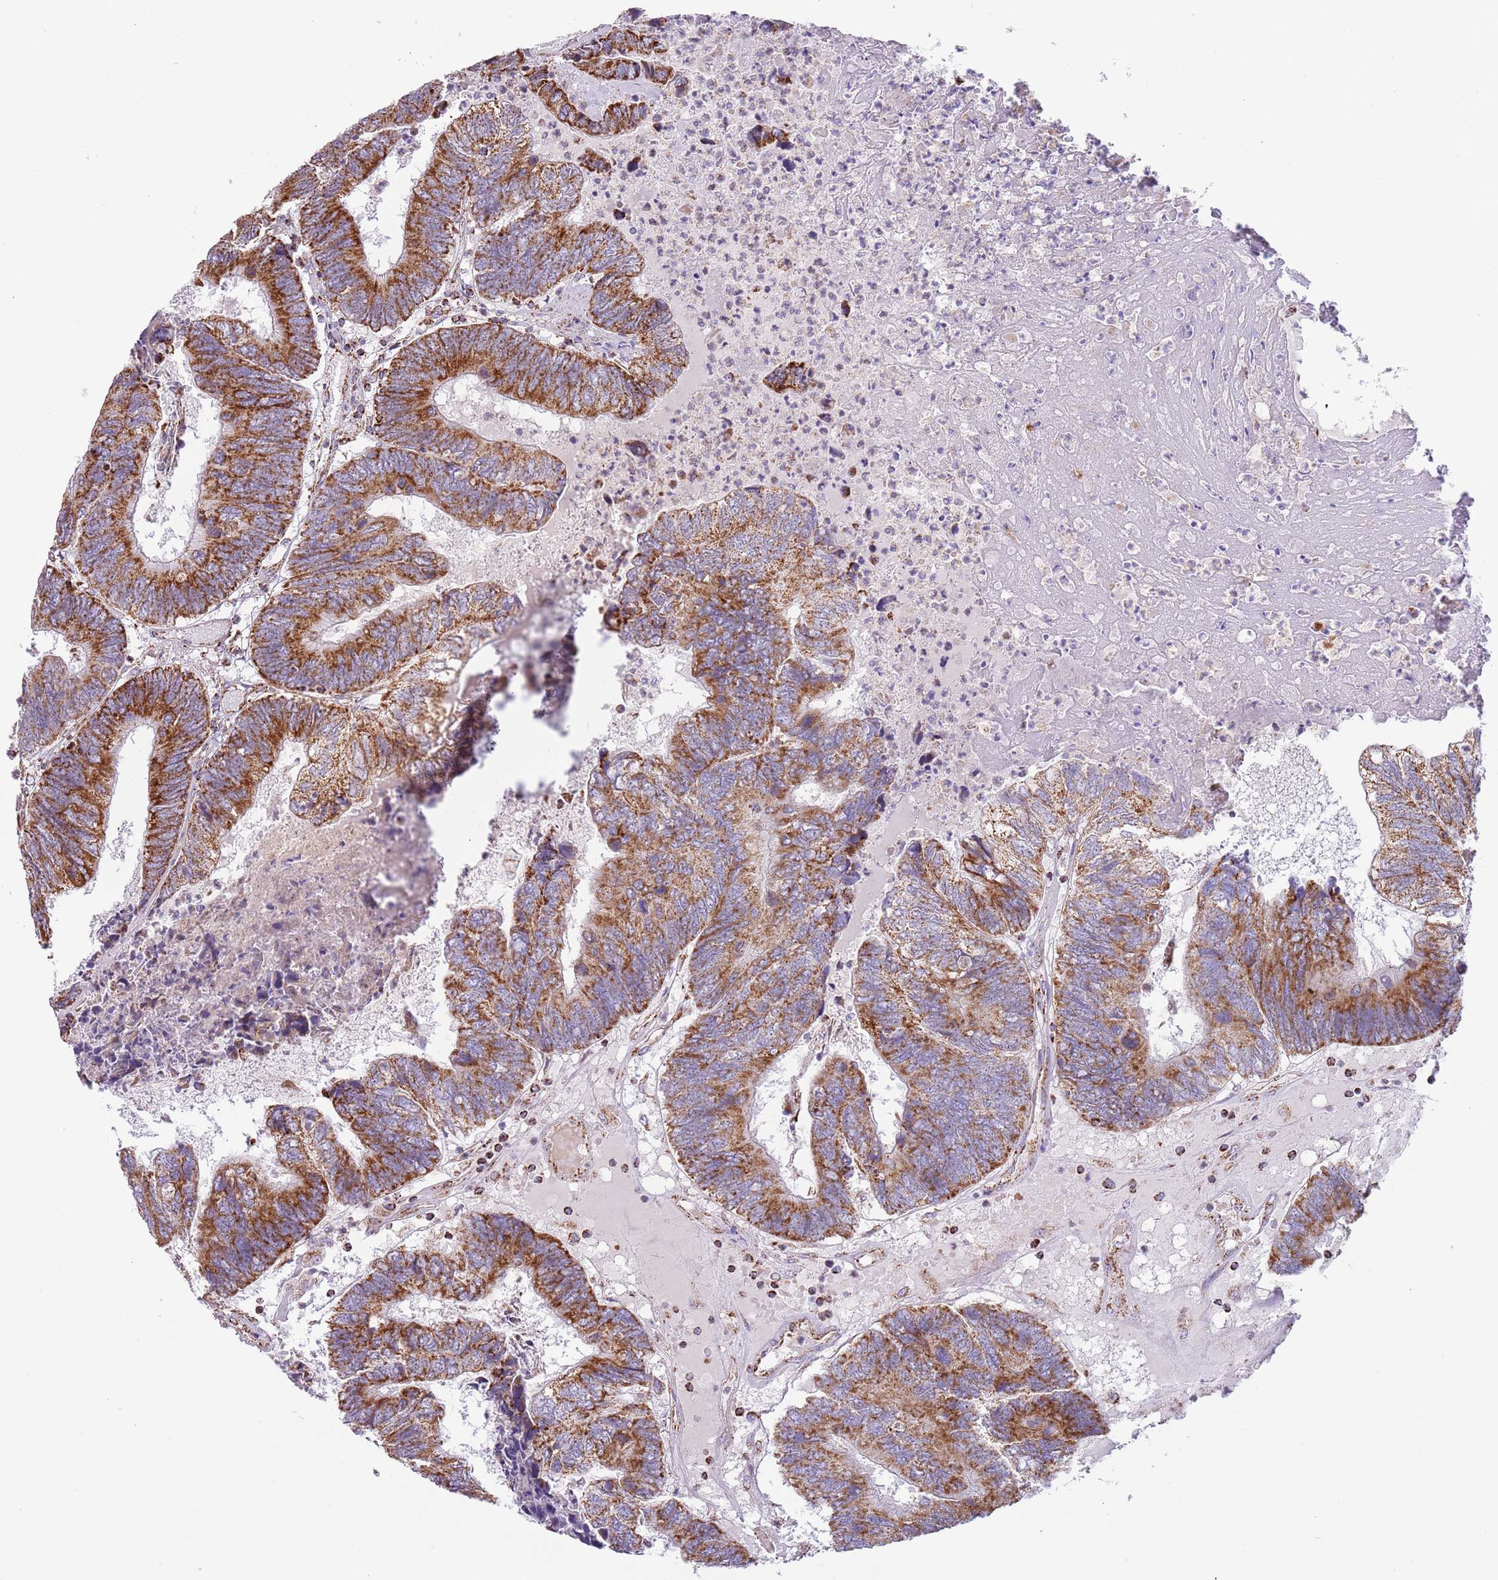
{"staining": {"intensity": "strong", "quantity": ">75%", "location": "cytoplasmic/membranous"}, "tissue": "colorectal cancer", "cell_type": "Tumor cells", "image_type": "cancer", "snomed": [{"axis": "morphology", "description": "Adenocarcinoma, NOS"}, {"axis": "topography", "description": "Colon"}], "caption": "Approximately >75% of tumor cells in human colorectal cancer reveal strong cytoplasmic/membranous protein expression as visualized by brown immunohistochemical staining.", "gene": "LHX6", "patient": {"sex": "female", "age": 67}}